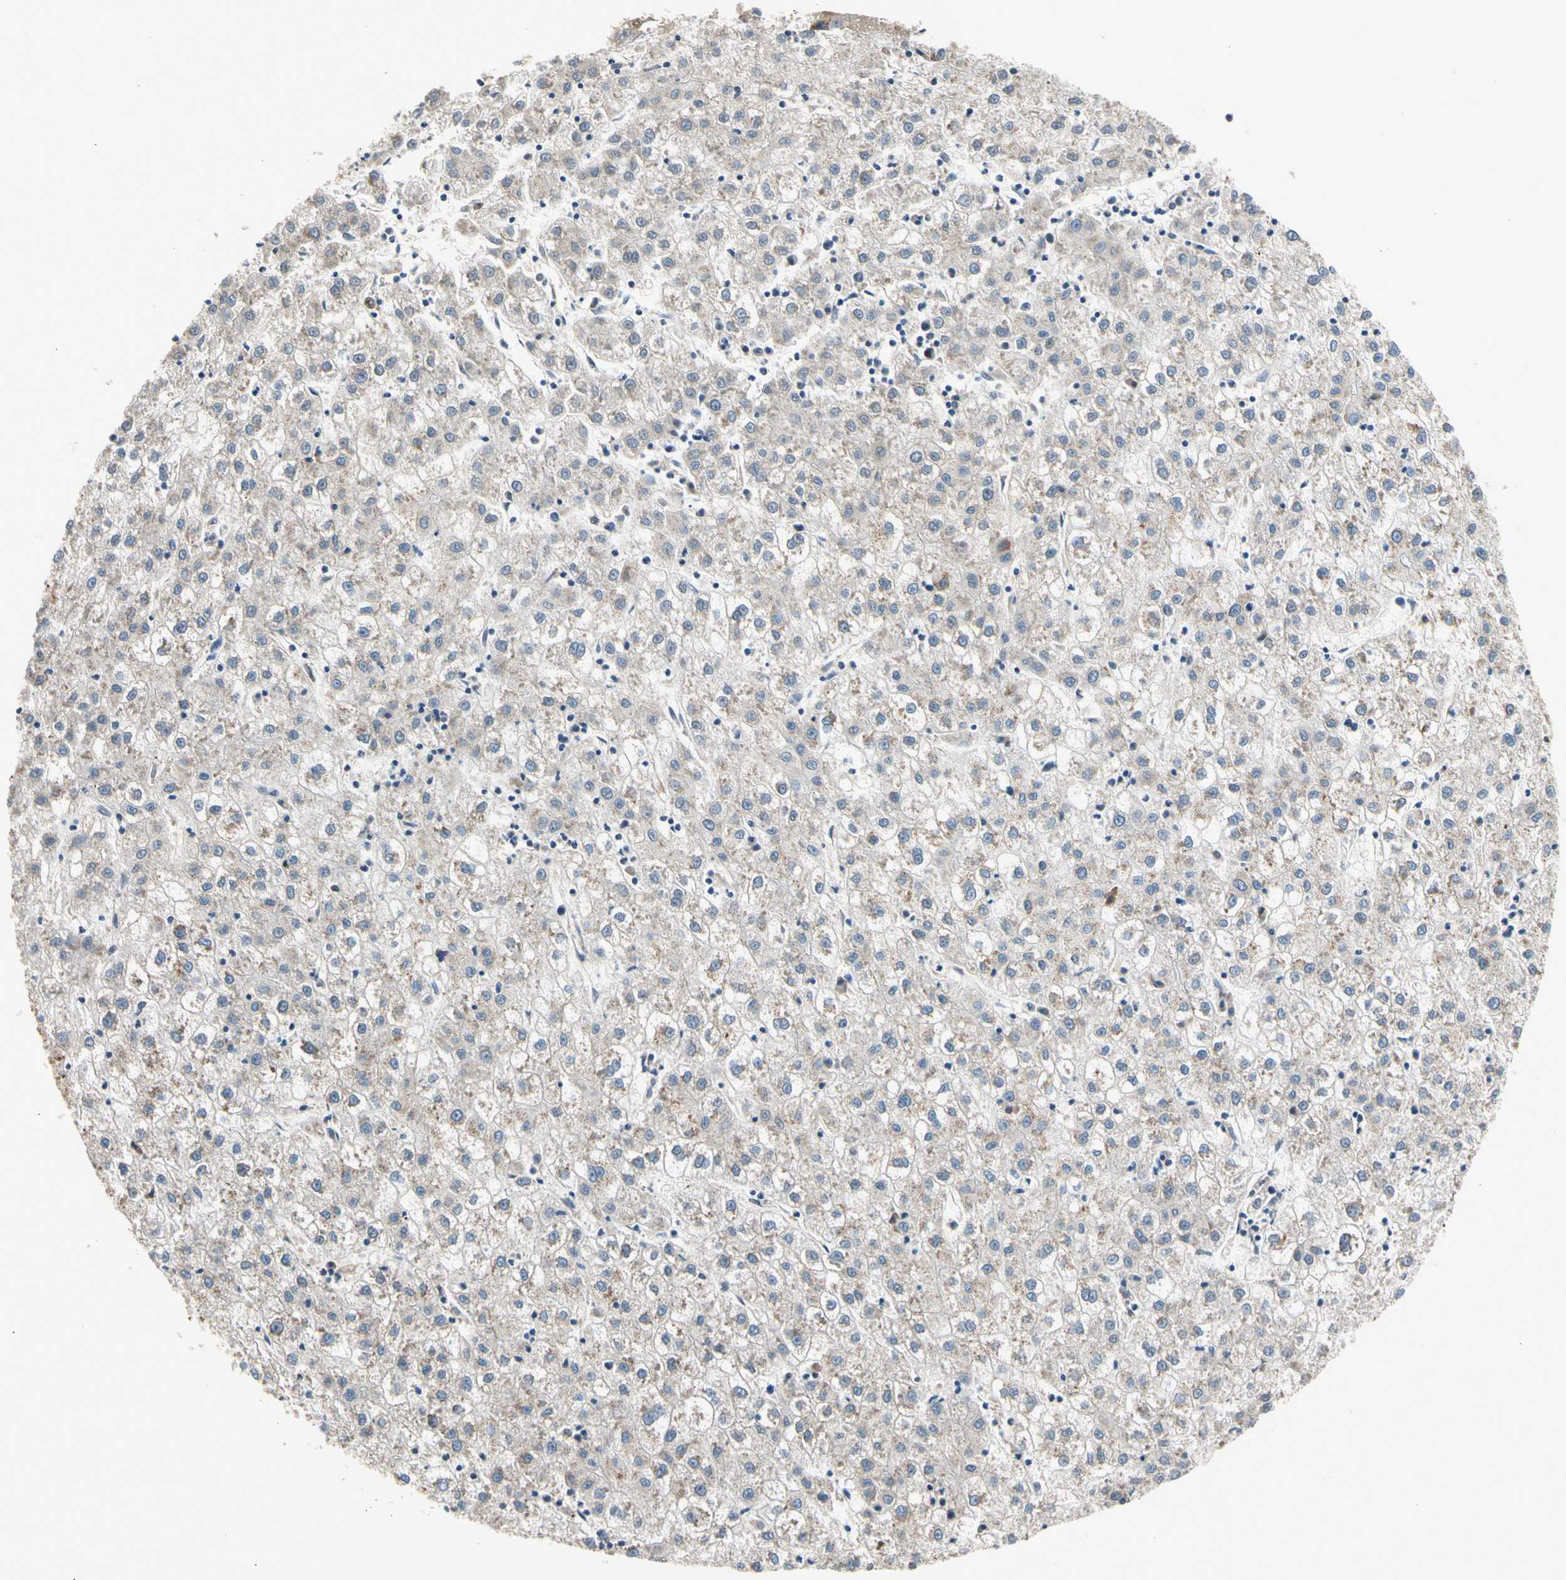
{"staining": {"intensity": "weak", "quantity": ">75%", "location": "cytoplasmic/membranous"}, "tissue": "liver cancer", "cell_type": "Tumor cells", "image_type": "cancer", "snomed": [{"axis": "morphology", "description": "Carcinoma, Hepatocellular, NOS"}, {"axis": "topography", "description": "Liver"}], "caption": "A photomicrograph showing weak cytoplasmic/membranous positivity in approximately >75% of tumor cells in hepatocellular carcinoma (liver), as visualized by brown immunohistochemical staining.", "gene": "NPHP3", "patient": {"sex": "male", "age": 72}}